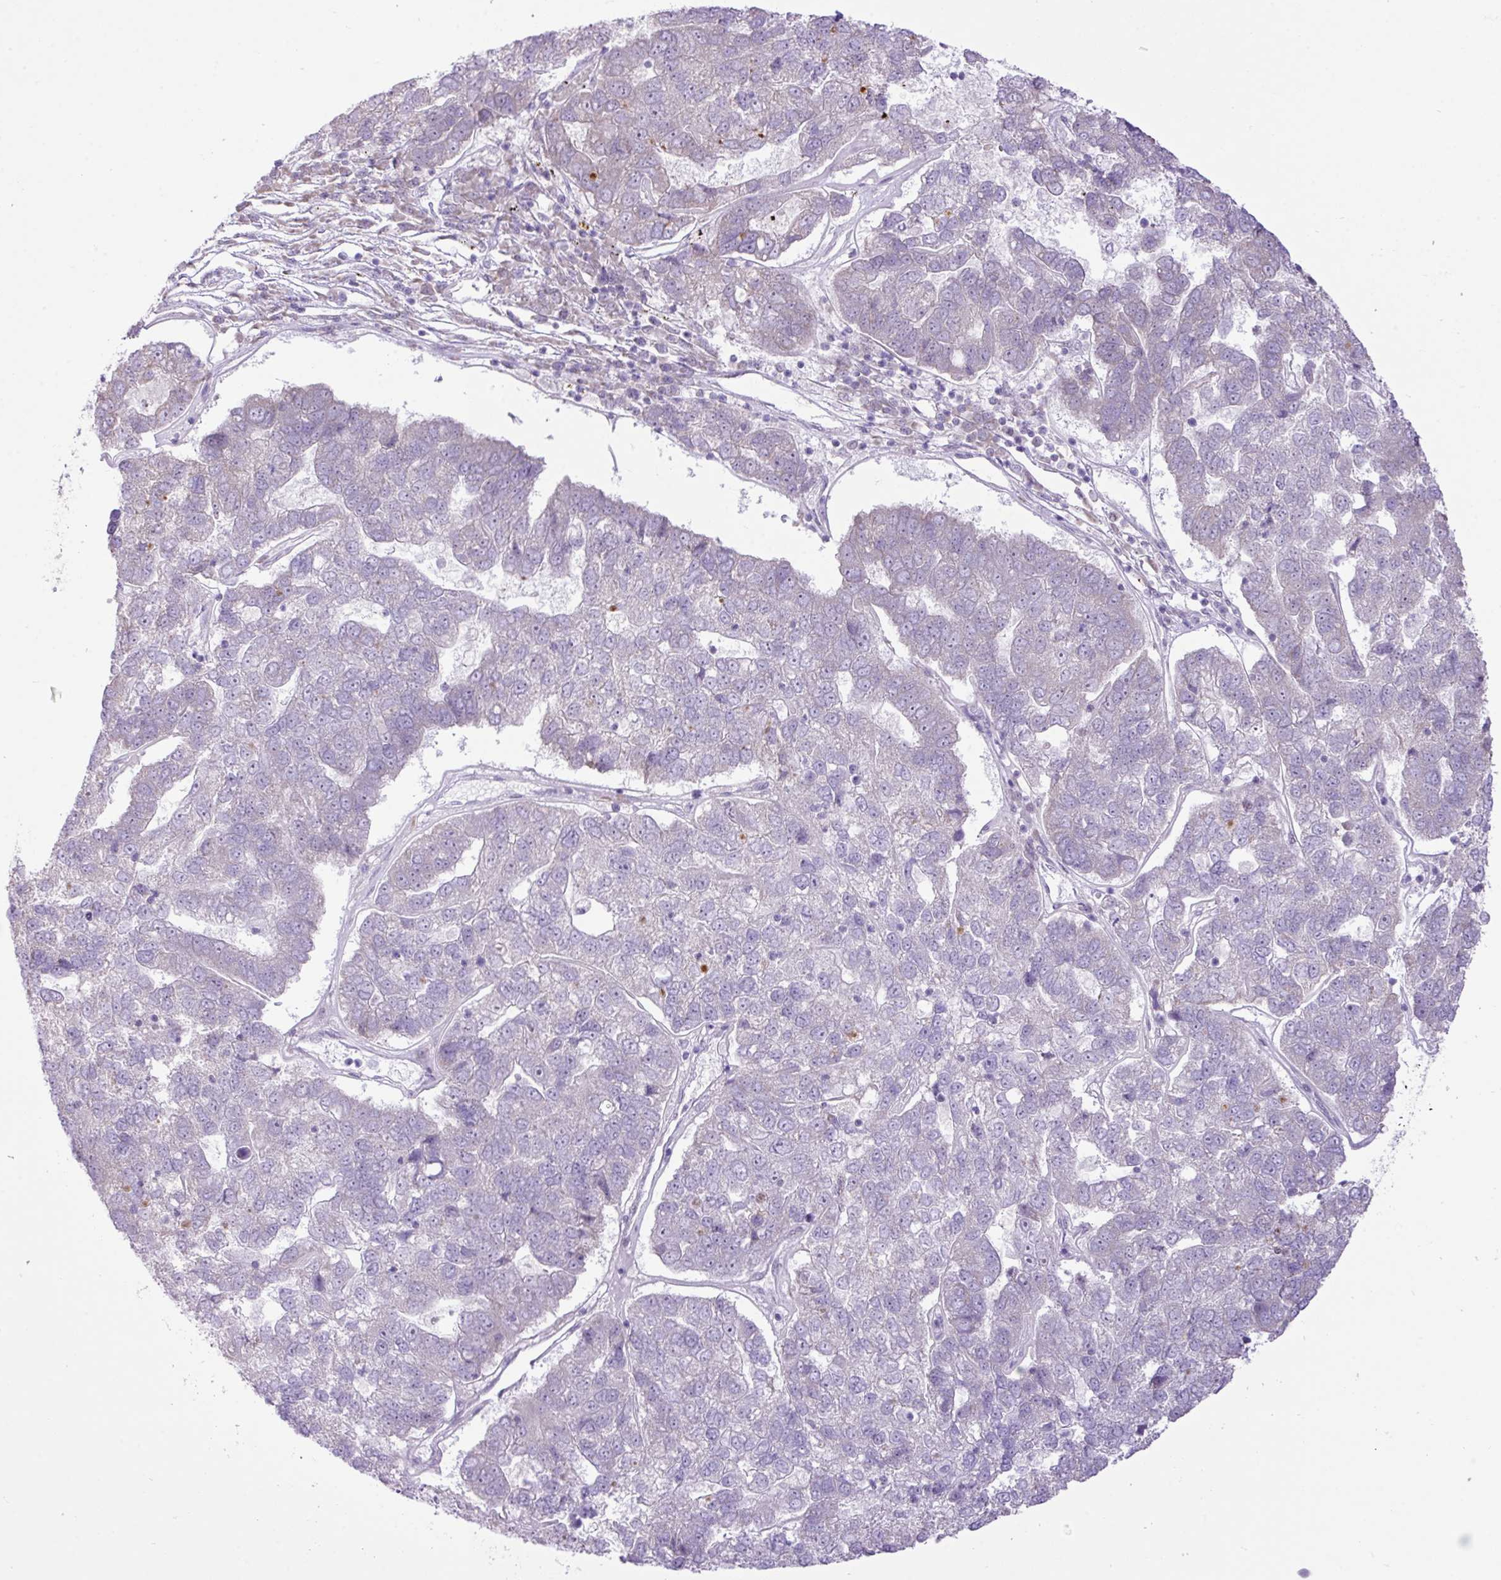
{"staining": {"intensity": "negative", "quantity": "none", "location": "none"}, "tissue": "pancreatic cancer", "cell_type": "Tumor cells", "image_type": "cancer", "snomed": [{"axis": "morphology", "description": "Adenocarcinoma, NOS"}, {"axis": "topography", "description": "Pancreas"}], "caption": "An immunohistochemistry (IHC) photomicrograph of pancreatic cancer (adenocarcinoma) is shown. There is no staining in tumor cells of pancreatic cancer (adenocarcinoma).", "gene": "ELOA2", "patient": {"sex": "female", "age": 61}}